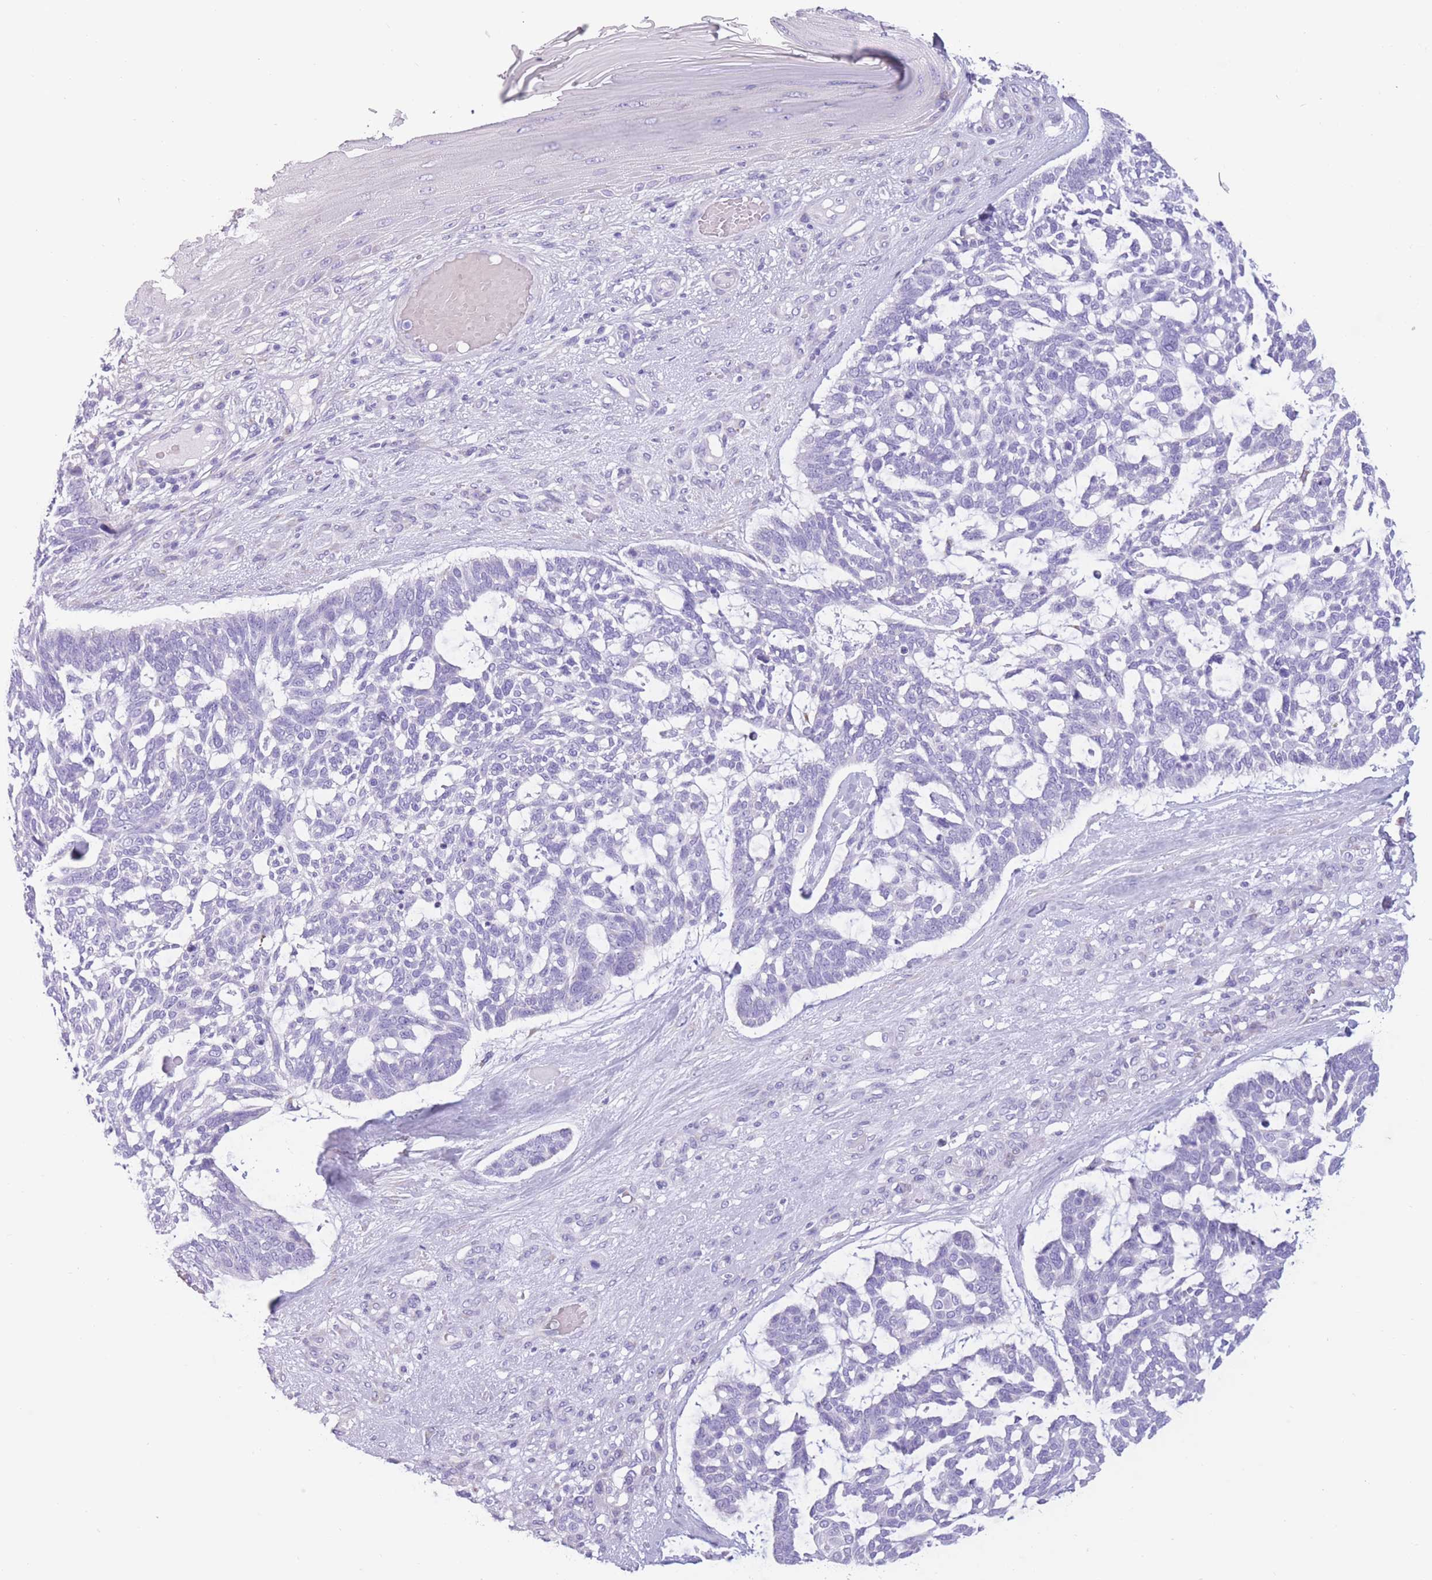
{"staining": {"intensity": "negative", "quantity": "none", "location": "none"}, "tissue": "skin cancer", "cell_type": "Tumor cells", "image_type": "cancer", "snomed": [{"axis": "morphology", "description": "Basal cell carcinoma"}, {"axis": "topography", "description": "Skin"}], "caption": "This is an immunohistochemistry (IHC) micrograph of basal cell carcinoma (skin). There is no positivity in tumor cells.", "gene": "COL27A1", "patient": {"sex": "male", "age": 88}}